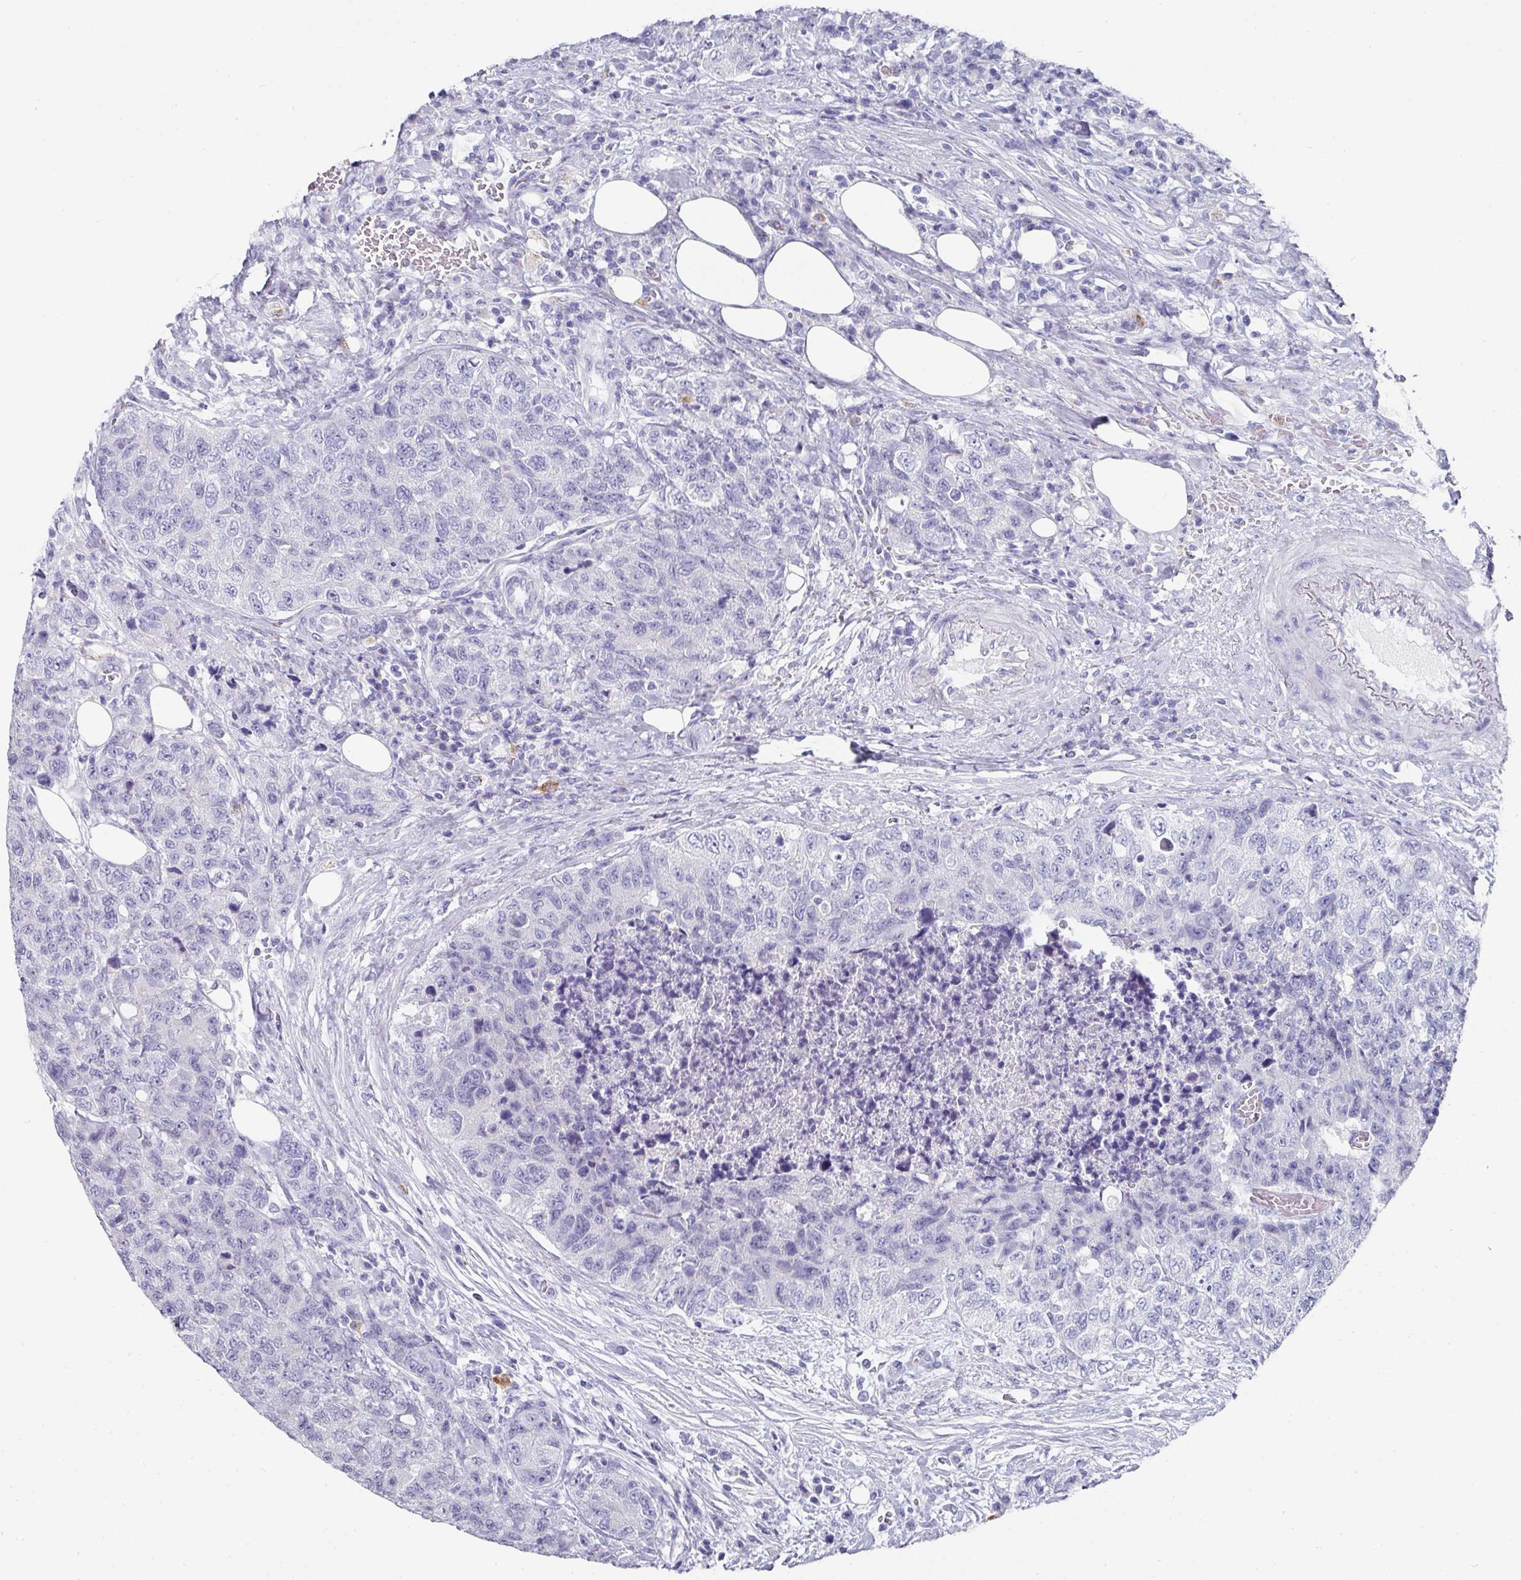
{"staining": {"intensity": "negative", "quantity": "none", "location": "none"}, "tissue": "urothelial cancer", "cell_type": "Tumor cells", "image_type": "cancer", "snomed": [{"axis": "morphology", "description": "Urothelial carcinoma, High grade"}, {"axis": "topography", "description": "Urinary bladder"}], "caption": "IHC of human high-grade urothelial carcinoma reveals no positivity in tumor cells.", "gene": "SETBP1", "patient": {"sex": "female", "age": 78}}